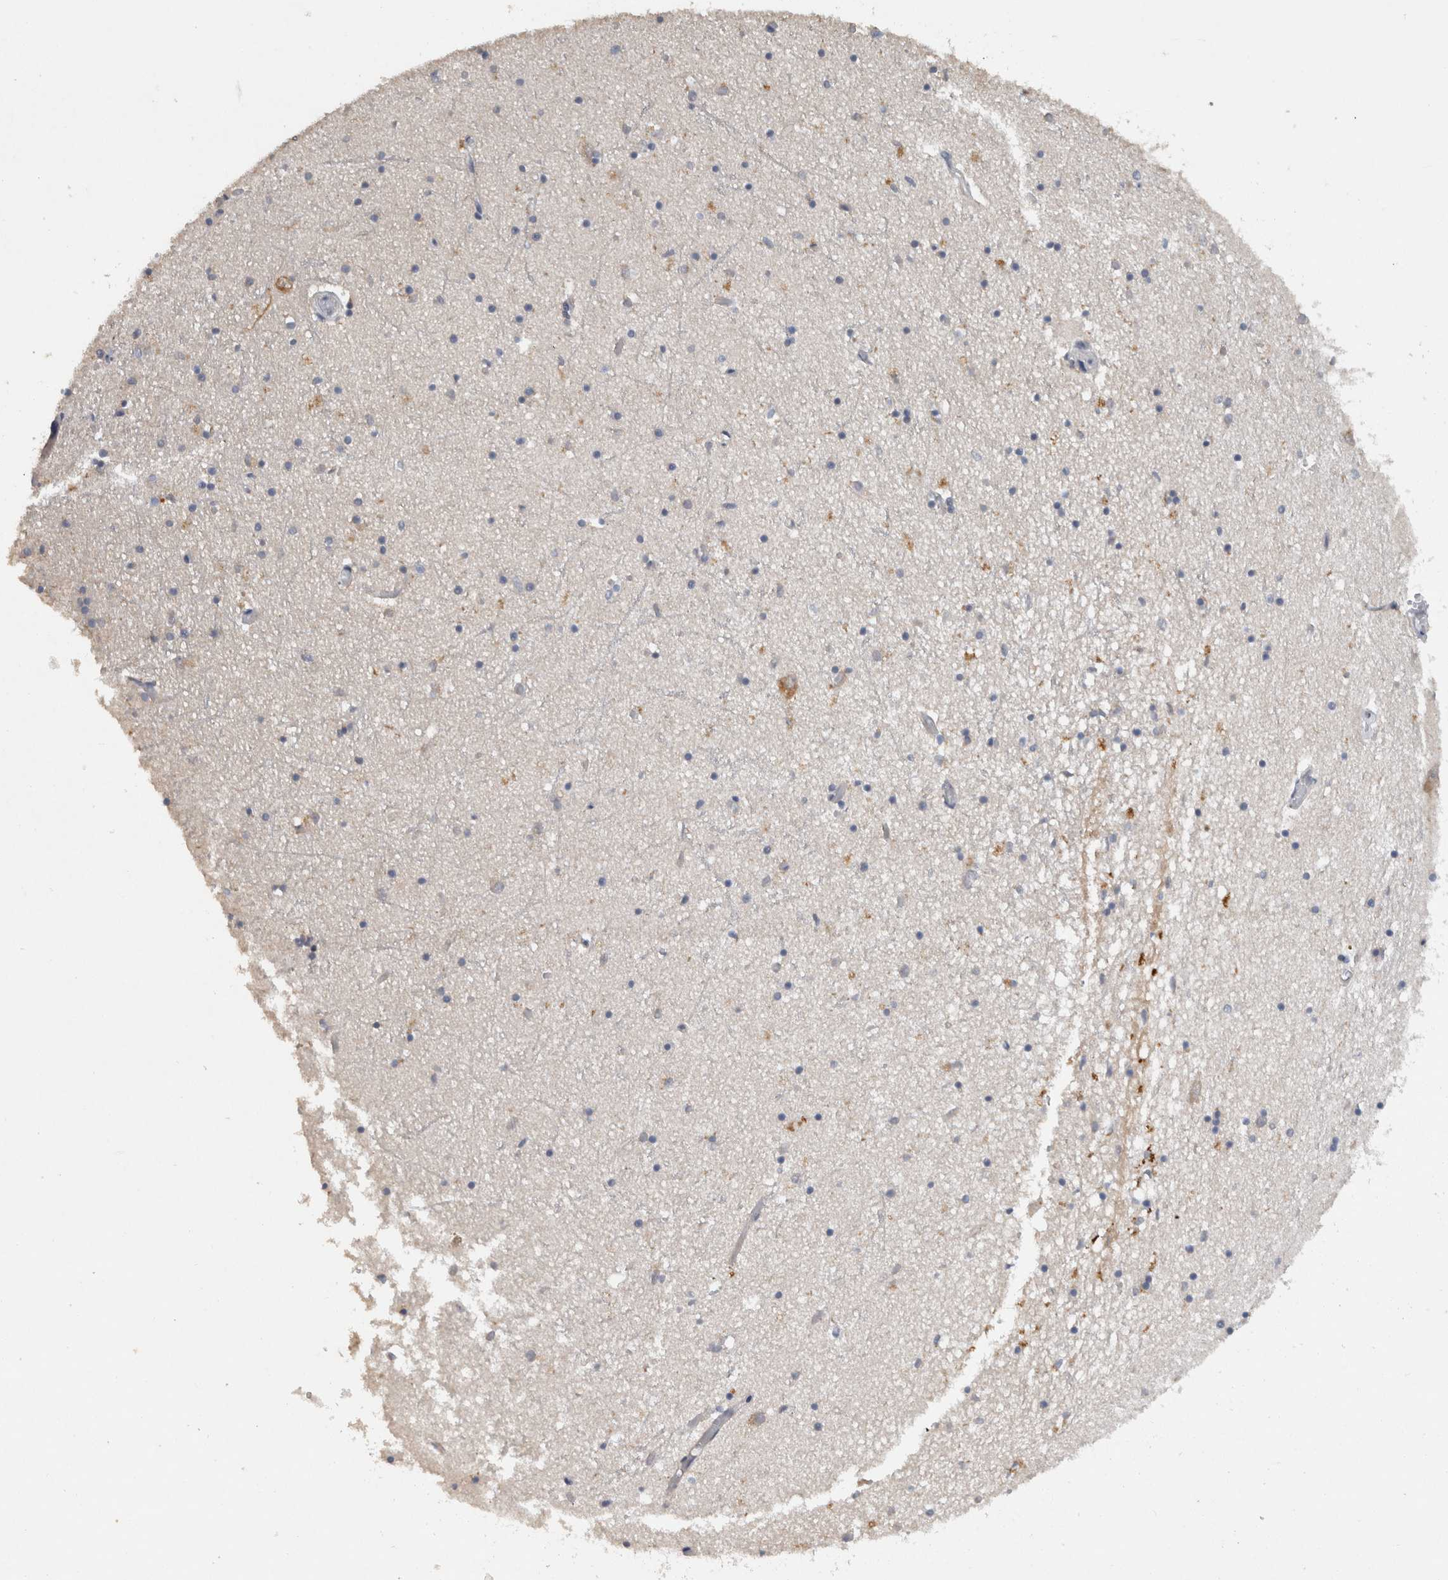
{"staining": {"intensity": "negative", "quantity": "none", "location": "none"}, "tissue": "hippocampus", "cell_type": "Glial cells", "image_type": "normal", "snomed": [{"axis": "morphology", "description": "Normal tissue, NOS"}, {"axis": "topography", "description": "Hippocampus"}], "caption": "Immunohistochemistry (IHC) photomicrograph of benign hippocampus stained for a protein (brown), which exhibits no staining in glial cells.", "gene": "HEXD", "patient": {"sex": "male", "age": 70}}